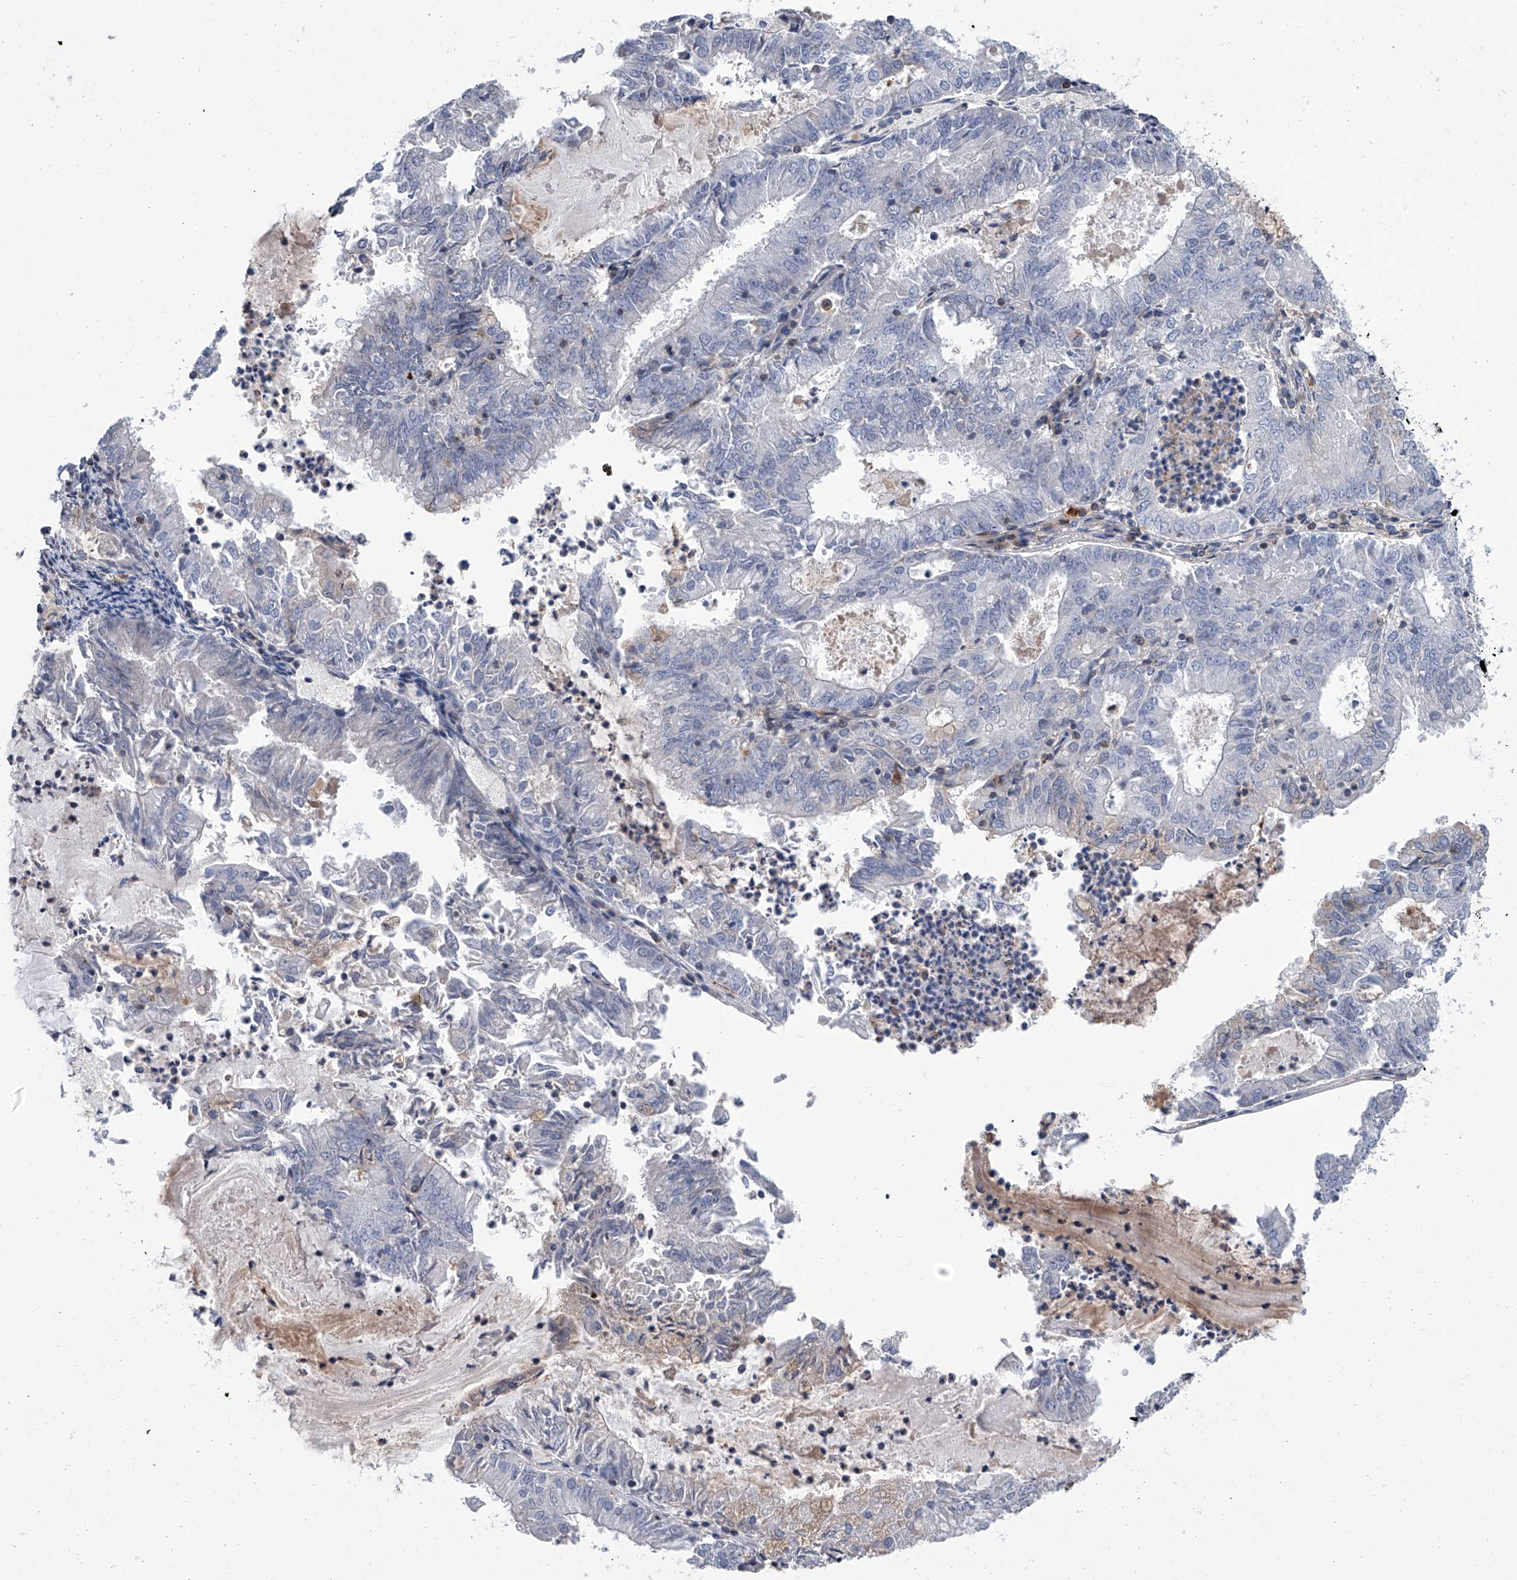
{"staining": {"intensity": "negative", "quantity": "none", "location": "none"}, "tissue": "endometrial cancer", "cell_type": "Tumor cells", "image_type": "cancer", "snomed": [{"axis": "morphology", "description": "Adenocarcinoma, NOS"}, {"axis": "topography", "description": "Endometrium"}], "caption": "DAB (3,3'-diaminobenzidine) immunohistochemical staining of human endometrial cancer (adenocarcinoma) reveals no significant expression in tumor cells.", "gene": "SERPINB9", "patient": {"sex": "female", "age": 57}}